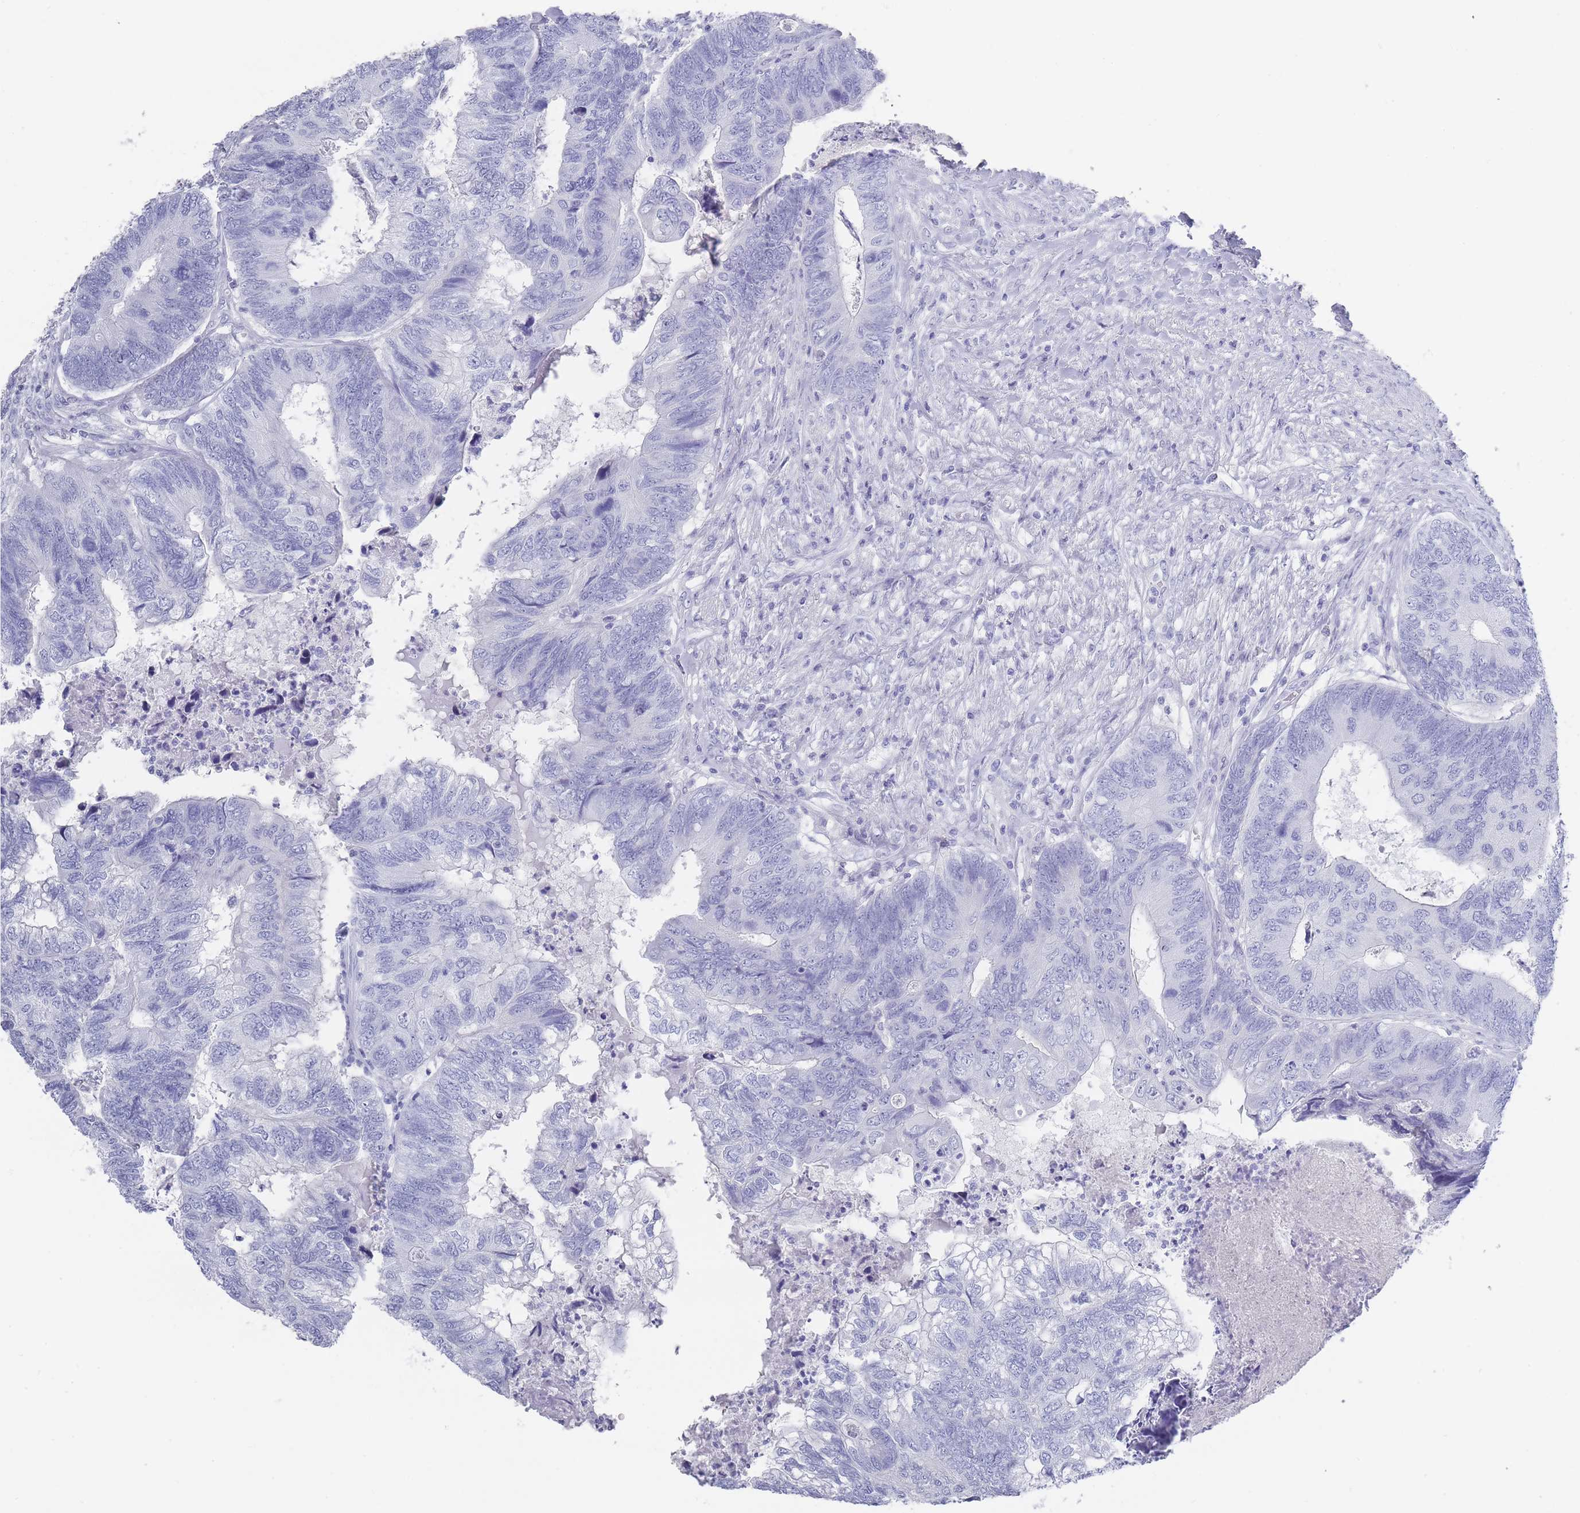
{"staining": {"intensity": "negative", "quantity": "none", "location": "none"}, "tissue": "colorectal cancer", "cell_type": "Tumor cells", "image_type": "cancer", "snomed": [{"axis": "morphology", "description": "Adenocarcinoma, NOS"}, {"axis": "topography", "description": "Colon"}], "caption": "The photomicrograph shows no significant expression in tumor cells of colorectal cancer (adenocarcinoma).", "gene": "RAB2B", "patient": {"sex": "female", "age": 67}}